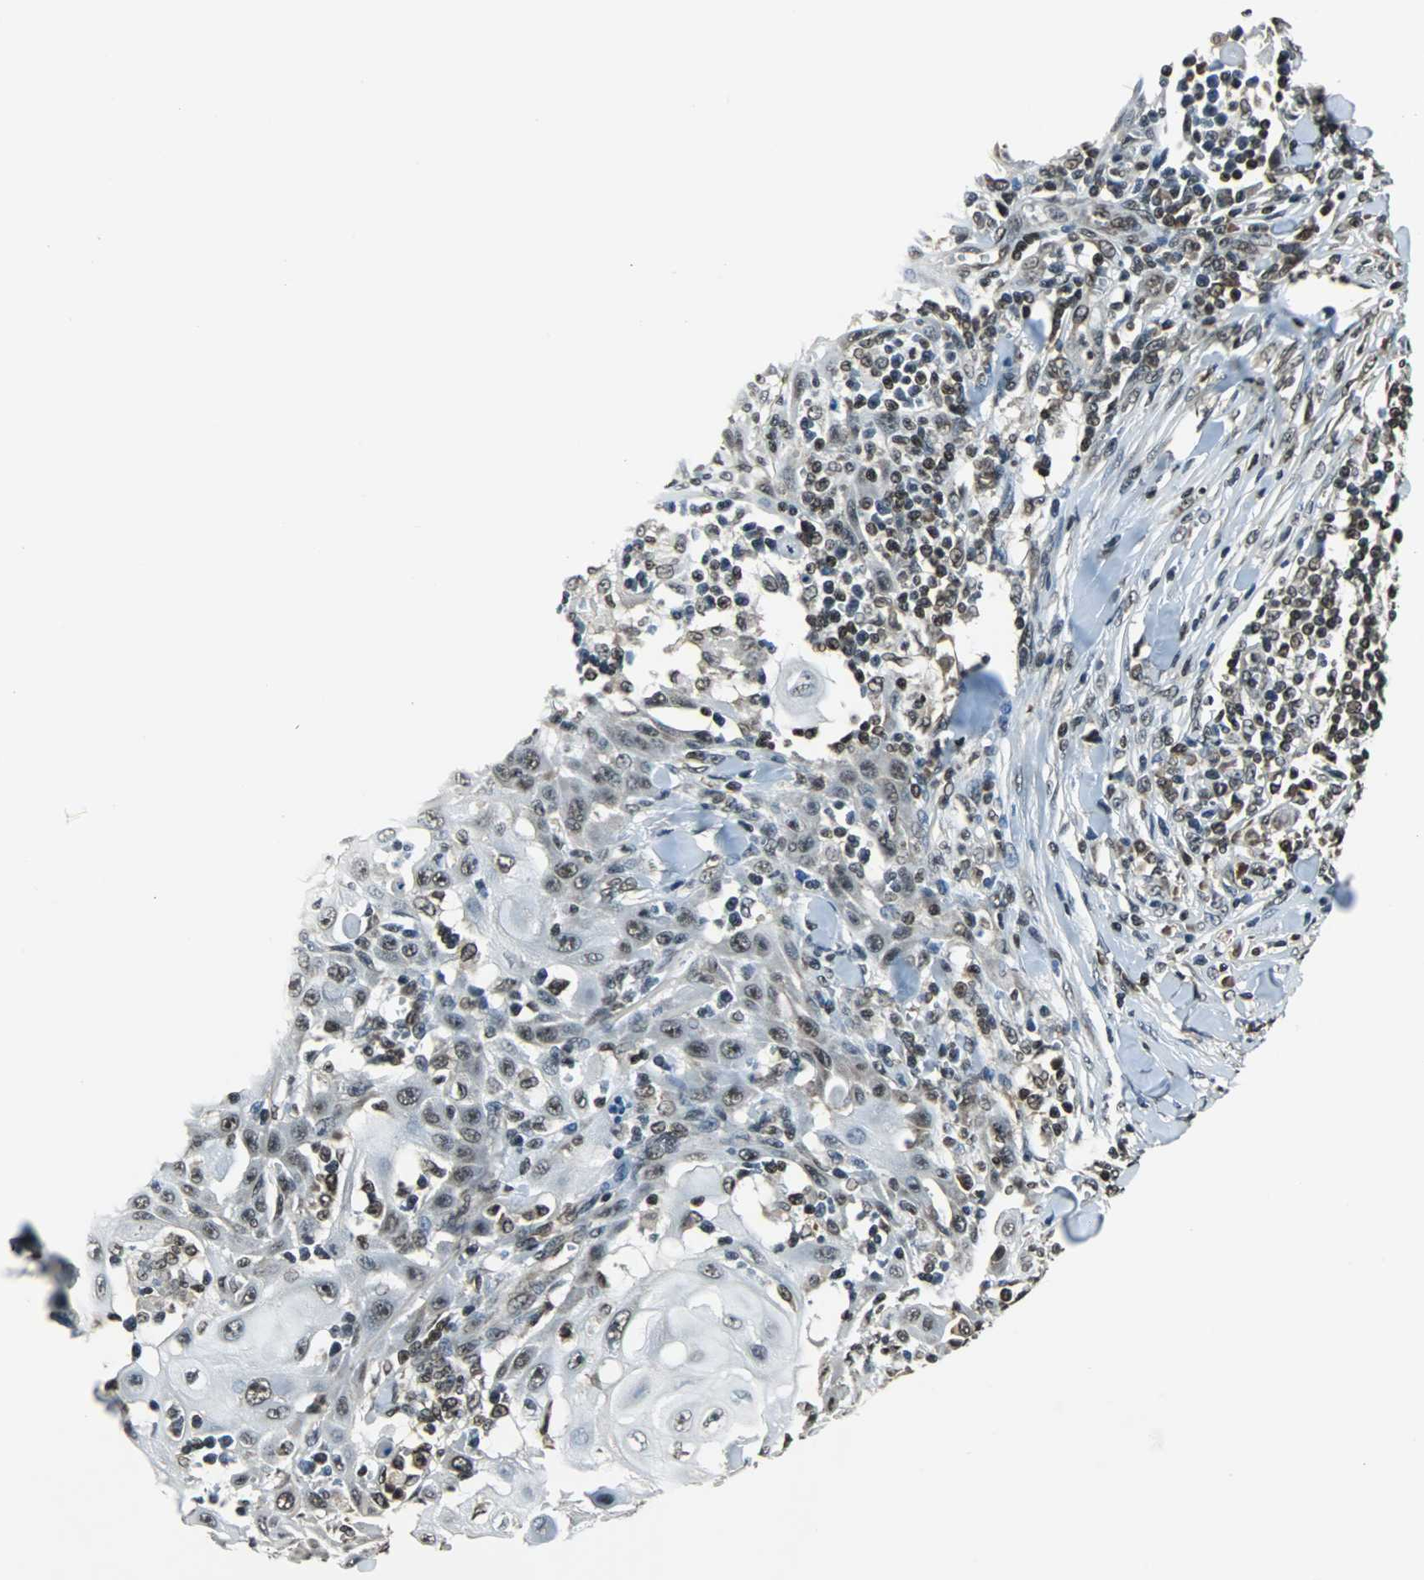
{"staining": {"intensity": "weak", "quantity": ">75%", "location": "cytoplasmic/membranous,nuclear"}, "tissue": "skin cancer", "cell_type": "Tumor cells", "image_type": "cancer", "snomed": [{"axis": "morphology", "description": "Squamous cell carcinoma, NOS"}, {"axis": "topography", "description": "Skin"}], "caption": "A brown stain labels weak cytoplasmic/membranous and nuclear staining of a protein in human skin cancer (squamous cell carcinoma) tumor cells.", "gene": "REST", "patient": {"sex": "male", "age": 24}}